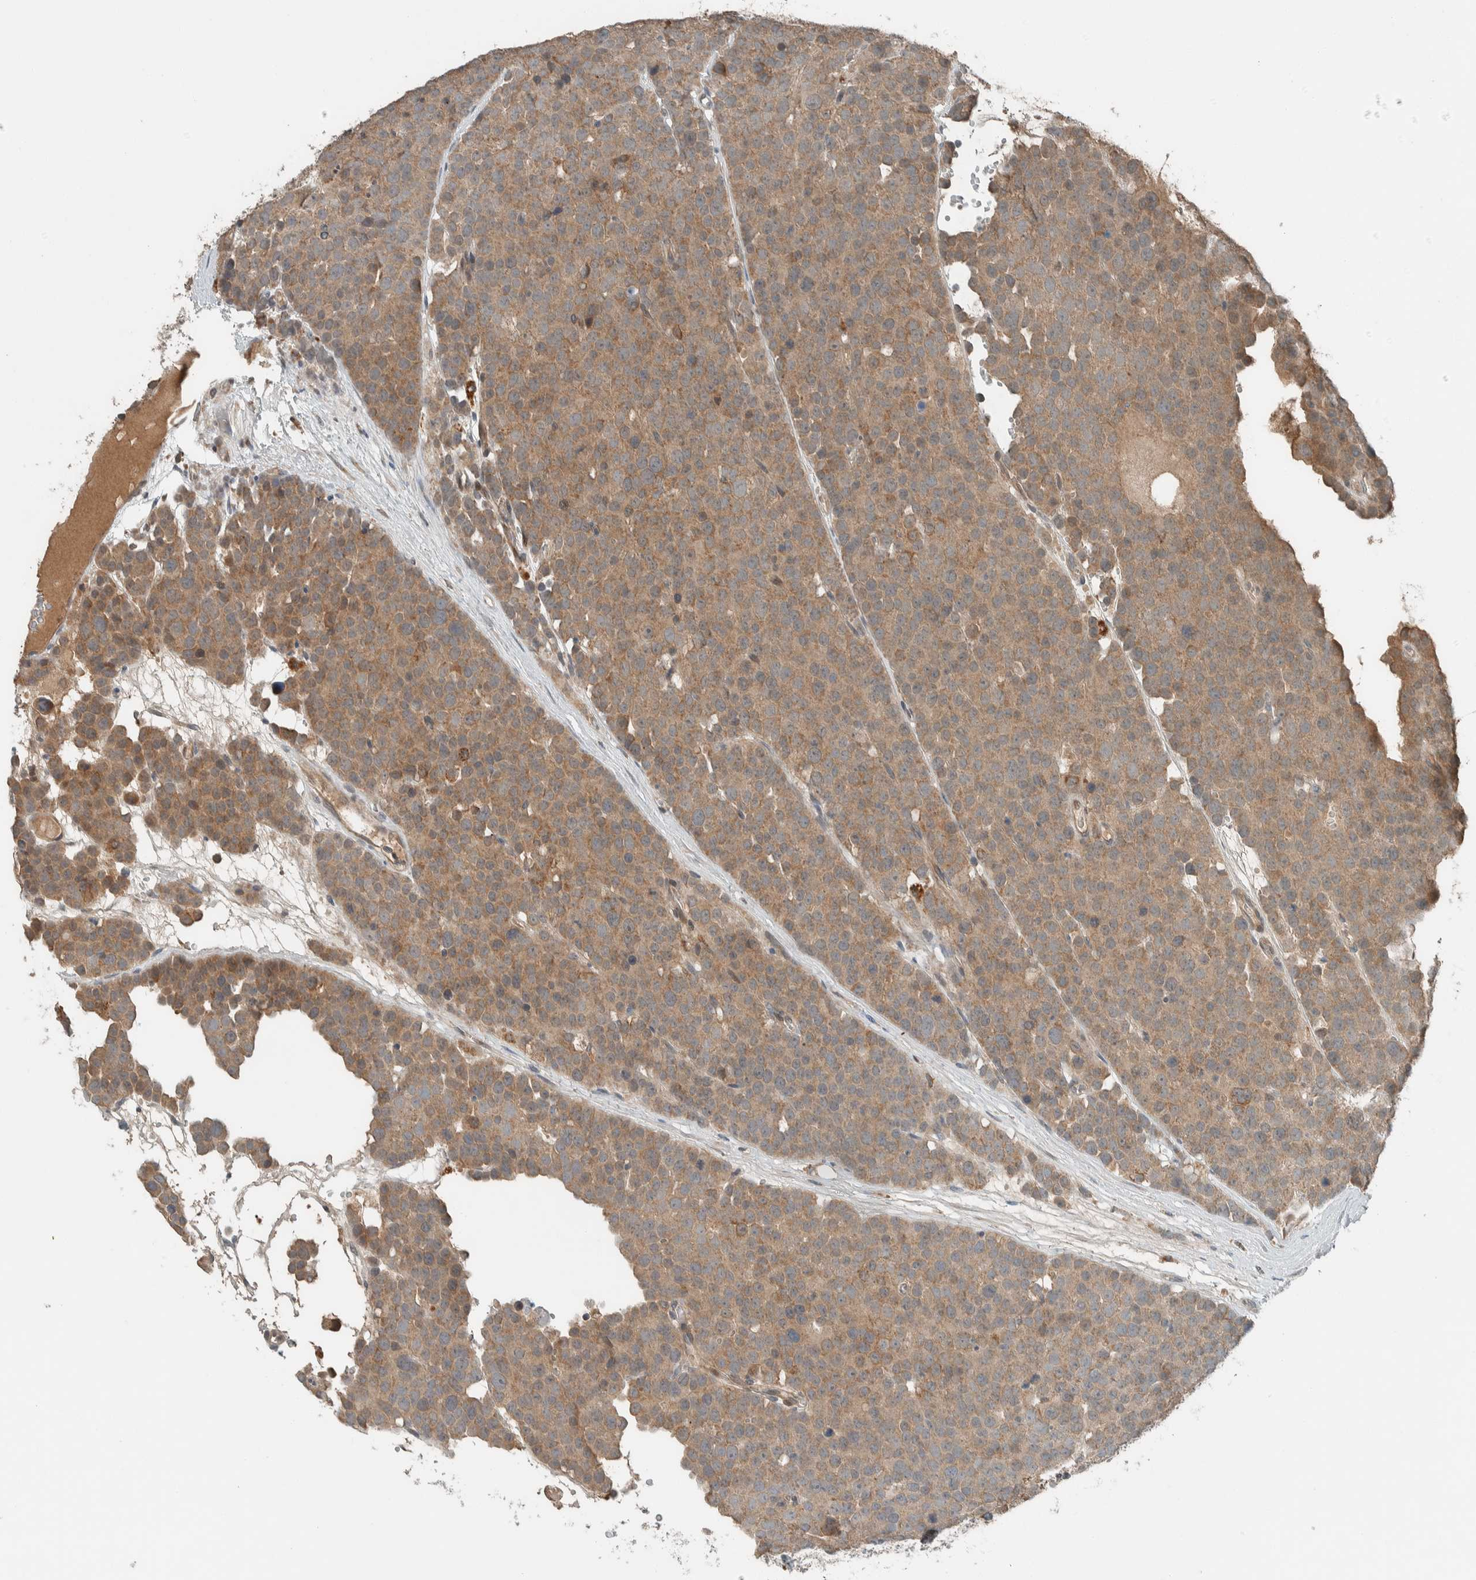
{"staining": {"intensity": "moderate", "quantity": ">75%", "location": "cytoplasmic/membranous"}, "tissue": "testis cancer", "cell_type": "Tumor cells", "image_type": "cancer", "snomed": [{"axis": "morphology", "description": "Seminoma, NOS"}, {"axis": "topography", "description": "Testis"}], "caption": "Human testis seminoma stained with a brown dye demonstrates moderate cytoplasmic/membranous positive positivity in approximately >75% of tumor cells.", "gene": "NBR1", "patient": {"sex": "male", "age": 71}}